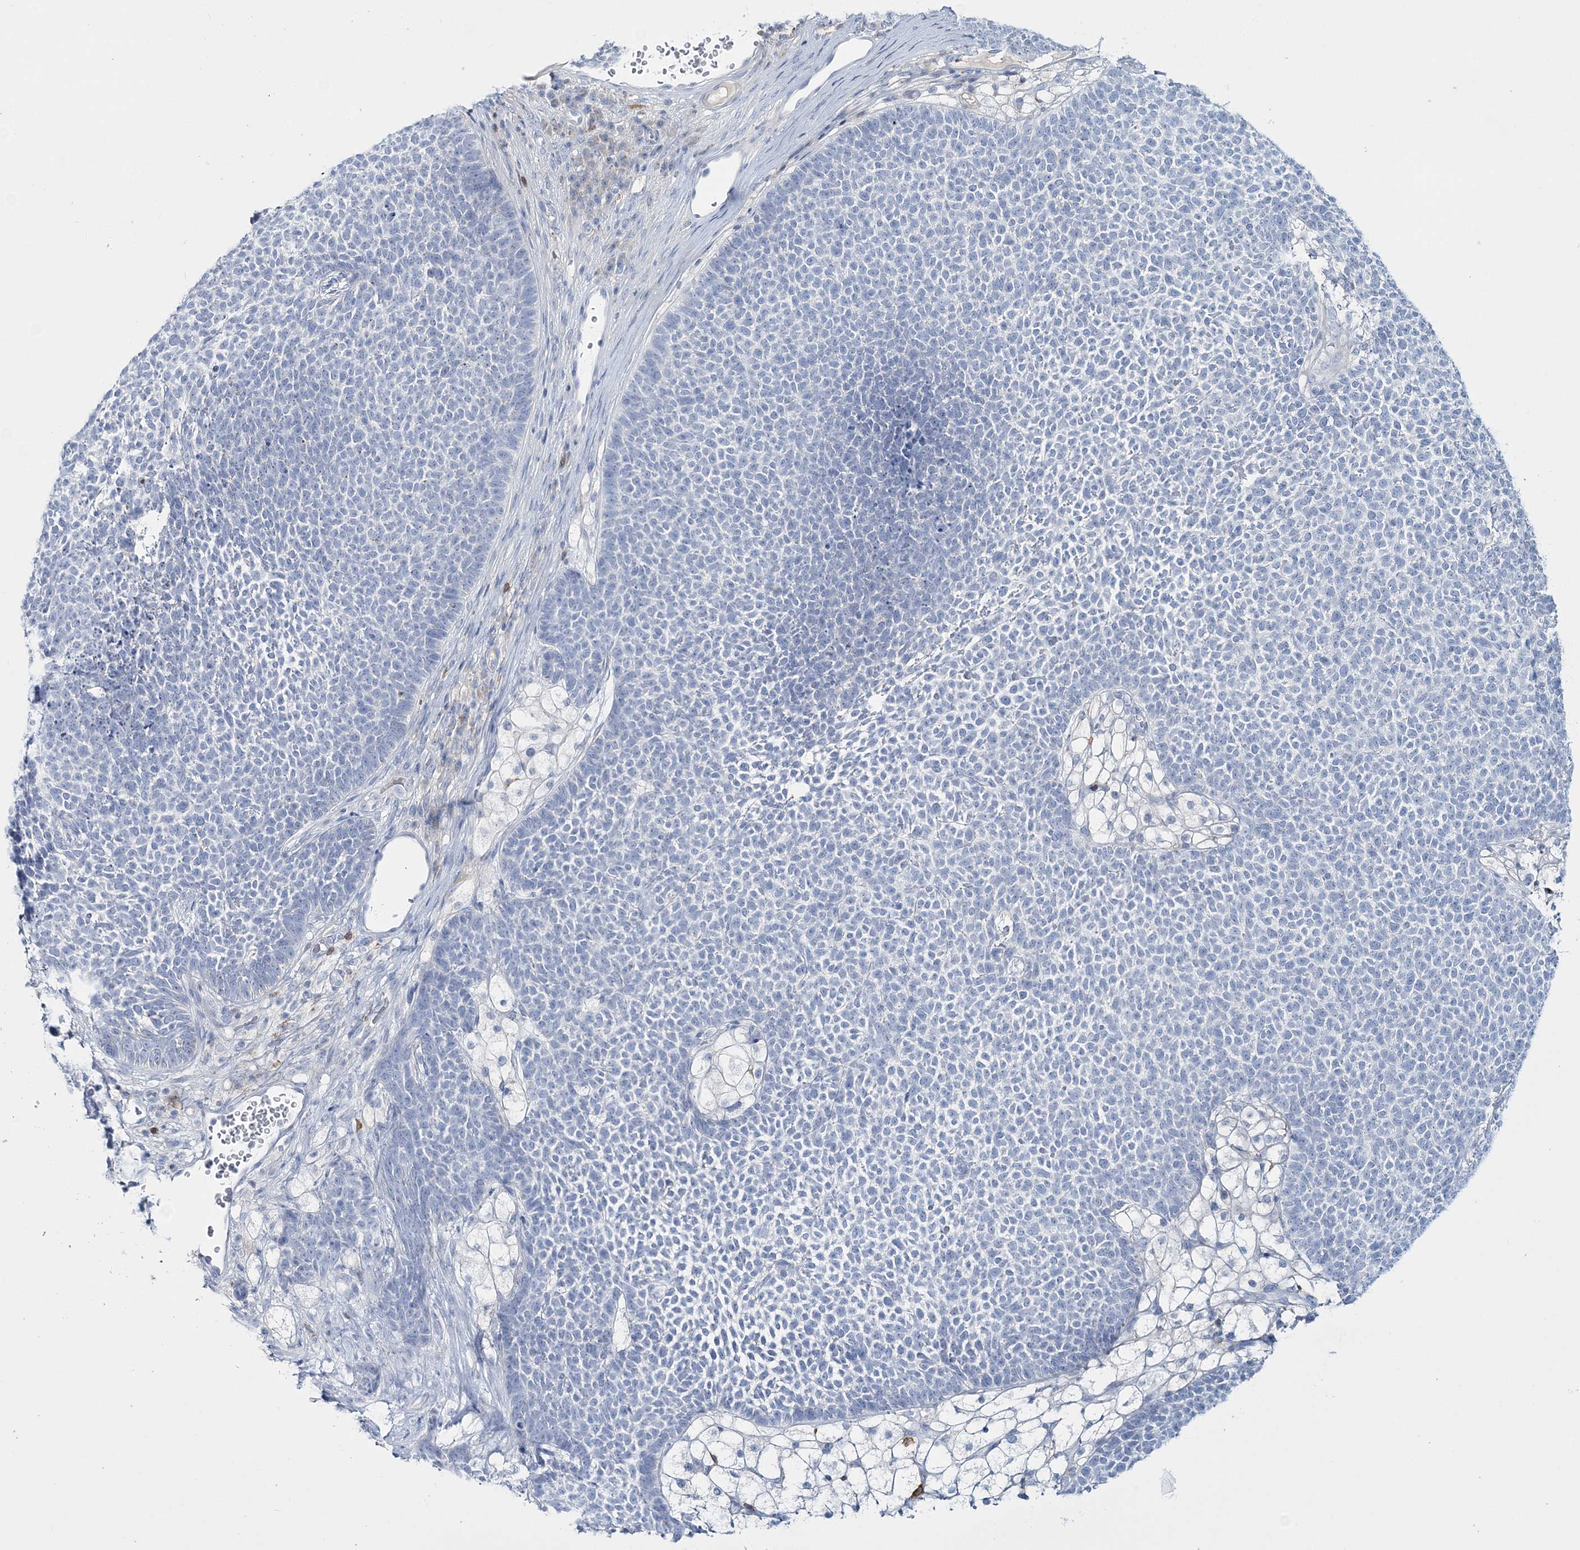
{"staining": {"intensity": "negative", "quantity": "none", "location": "none"}, "tissue": "skin cancer", "cell_type": "Tumor cells", "image_type": "cancer", "snomed": [{"axis": "morphology", "description": "Basal cell carcinoma"}, {"axis": "topography", "description": "Skin"}], "caption": "Tumor cells show no significant protein staining in skin basal cell carcinoma. The staining was performed using DAB to visualize the protein expression in brown, while the nuclei were stained in blue with hematoxylin (Magnification: 20x).", "gene": "WDSUB1", "patient": {"sex": "female", "age": 84}}